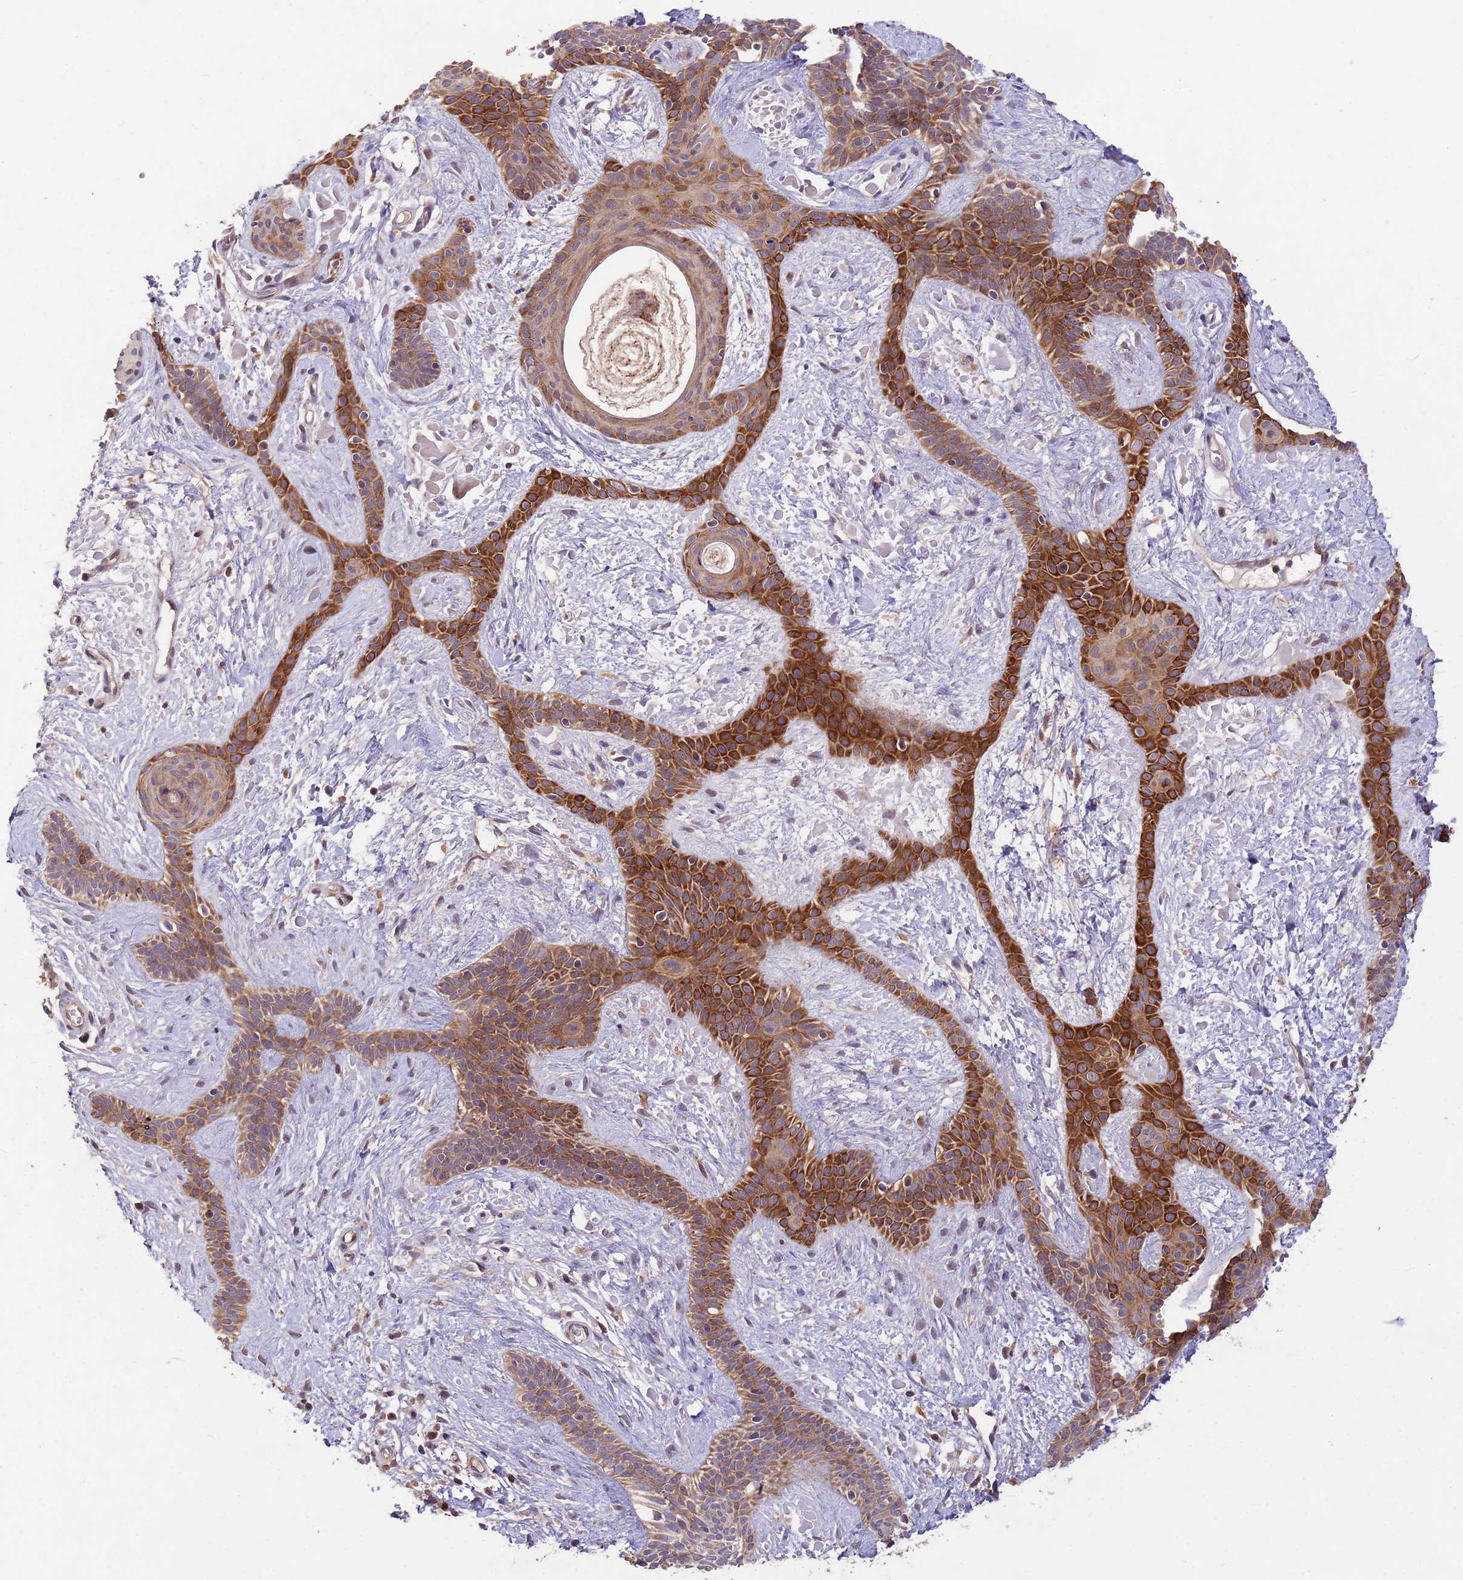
{"staining": {"intensity": "strong", "quantity": ">75%", "location": "cytoplasmic/membranous"}, "tissue": "skin cancer", "cell_type": "Tumor cells", "image_type": "cancer", "snomed": [{"axis": "morphology", "description": "Basal cell carcinoma"}, {"axis": "topography", "description": "Skin"}], "caption": "An image of human basal cell carcinoma (skin) stained for a protein displays strong cytoplasmic/membranous brown staining in tumor cells.", "gene": "PPP2CB", "patient": {"sex": "male", "age": 78}}